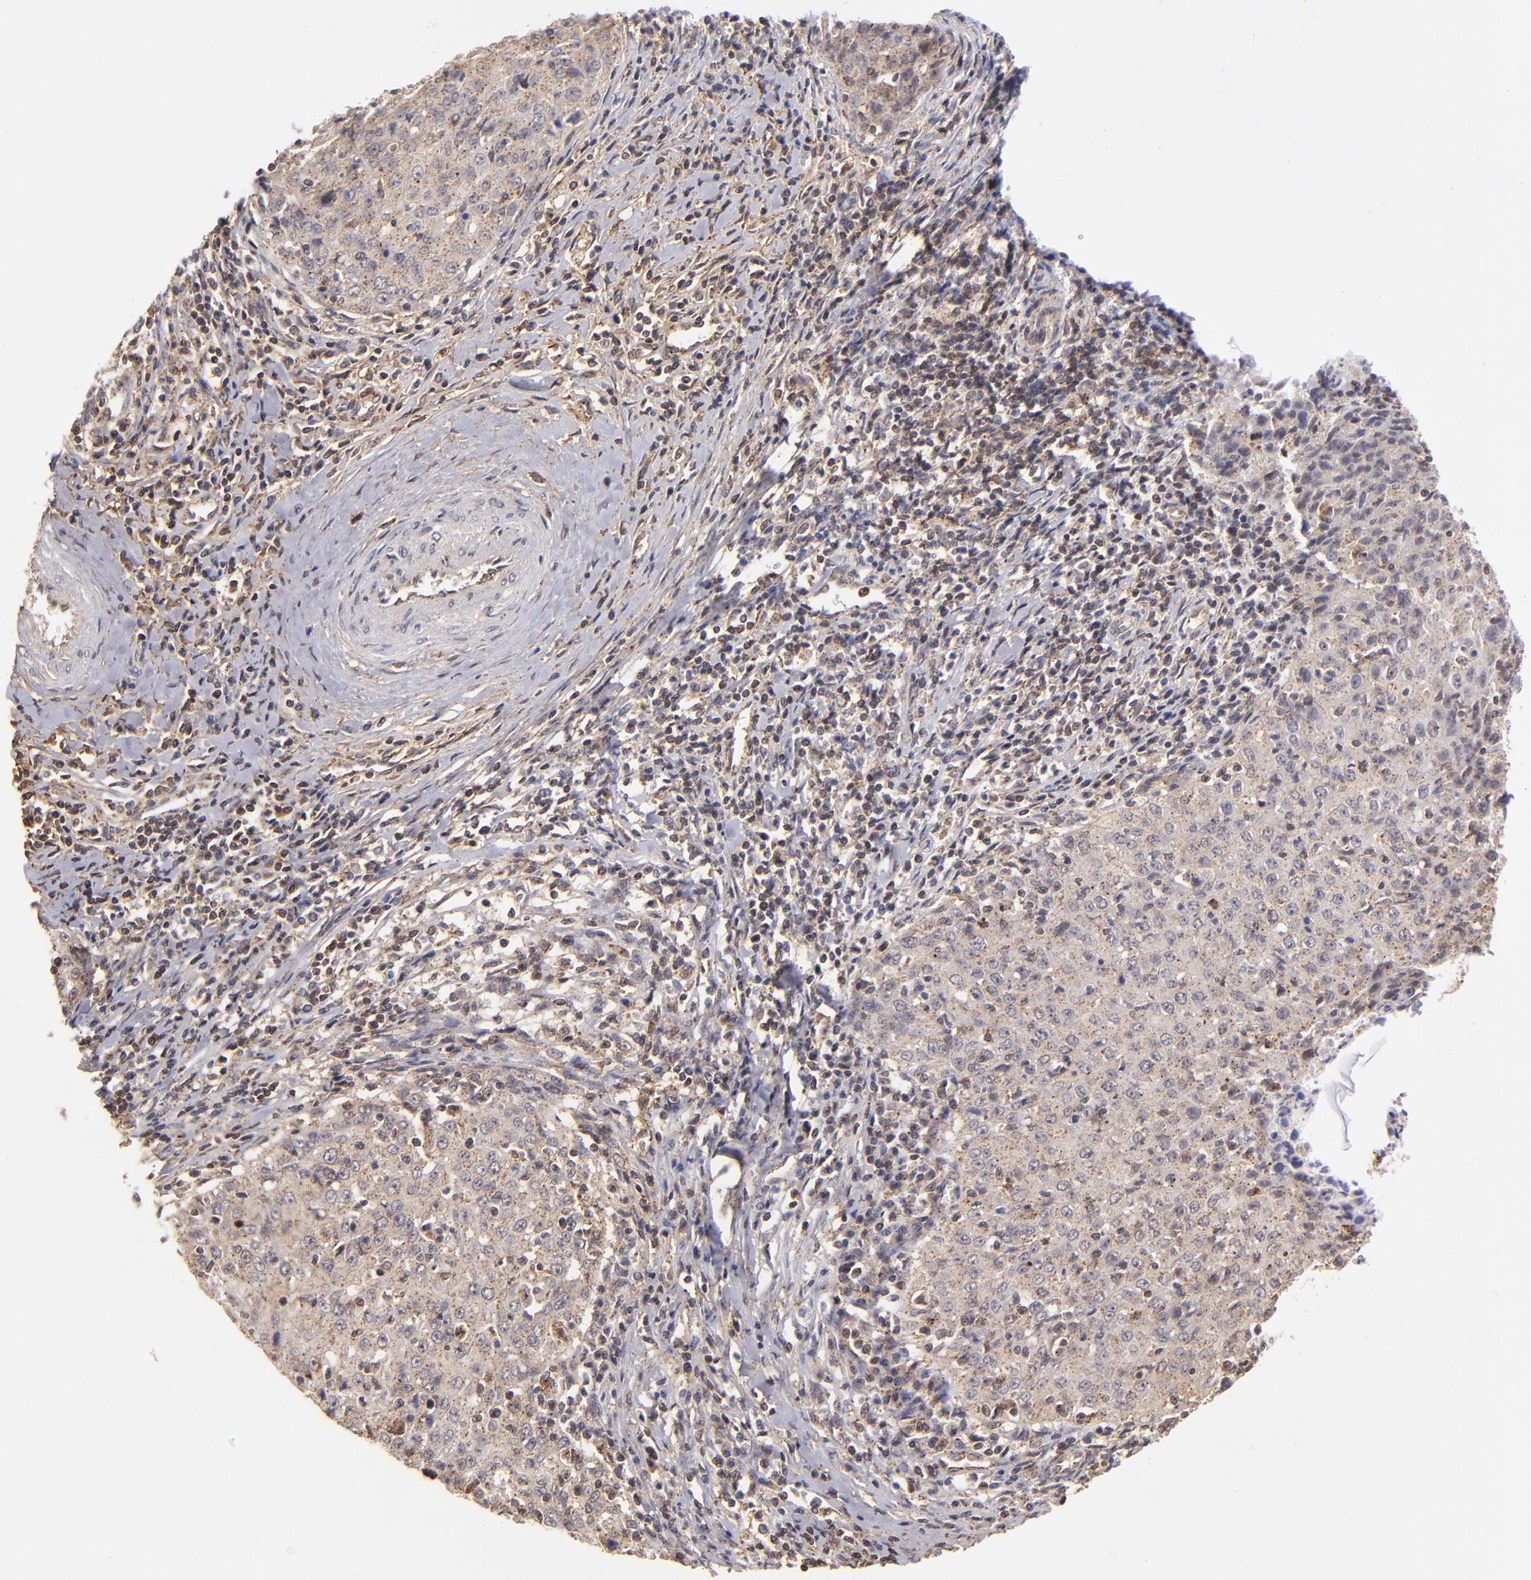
{"staining": {"intensity": "weak", "quantity": ">75%", "location": "cytoplasmic/membranous"}, "tissue": "cervical cancer", "cell_type": "Tumor cells", "image_type": "cancer", "snomed": [{"axis": "morphology", "description": "Squamous cell carcinoma, NOS"}, {"axis": "topography", "description": "Cervix"}], "caption": "This micrograph displays IHC staining of human cervical cancer, with low weak cytoplasmic/membranous staining in approximately >75% of tumor cells.", "gene": "ZFYVE1", "patient": {"sex": "female", "age": 27}}